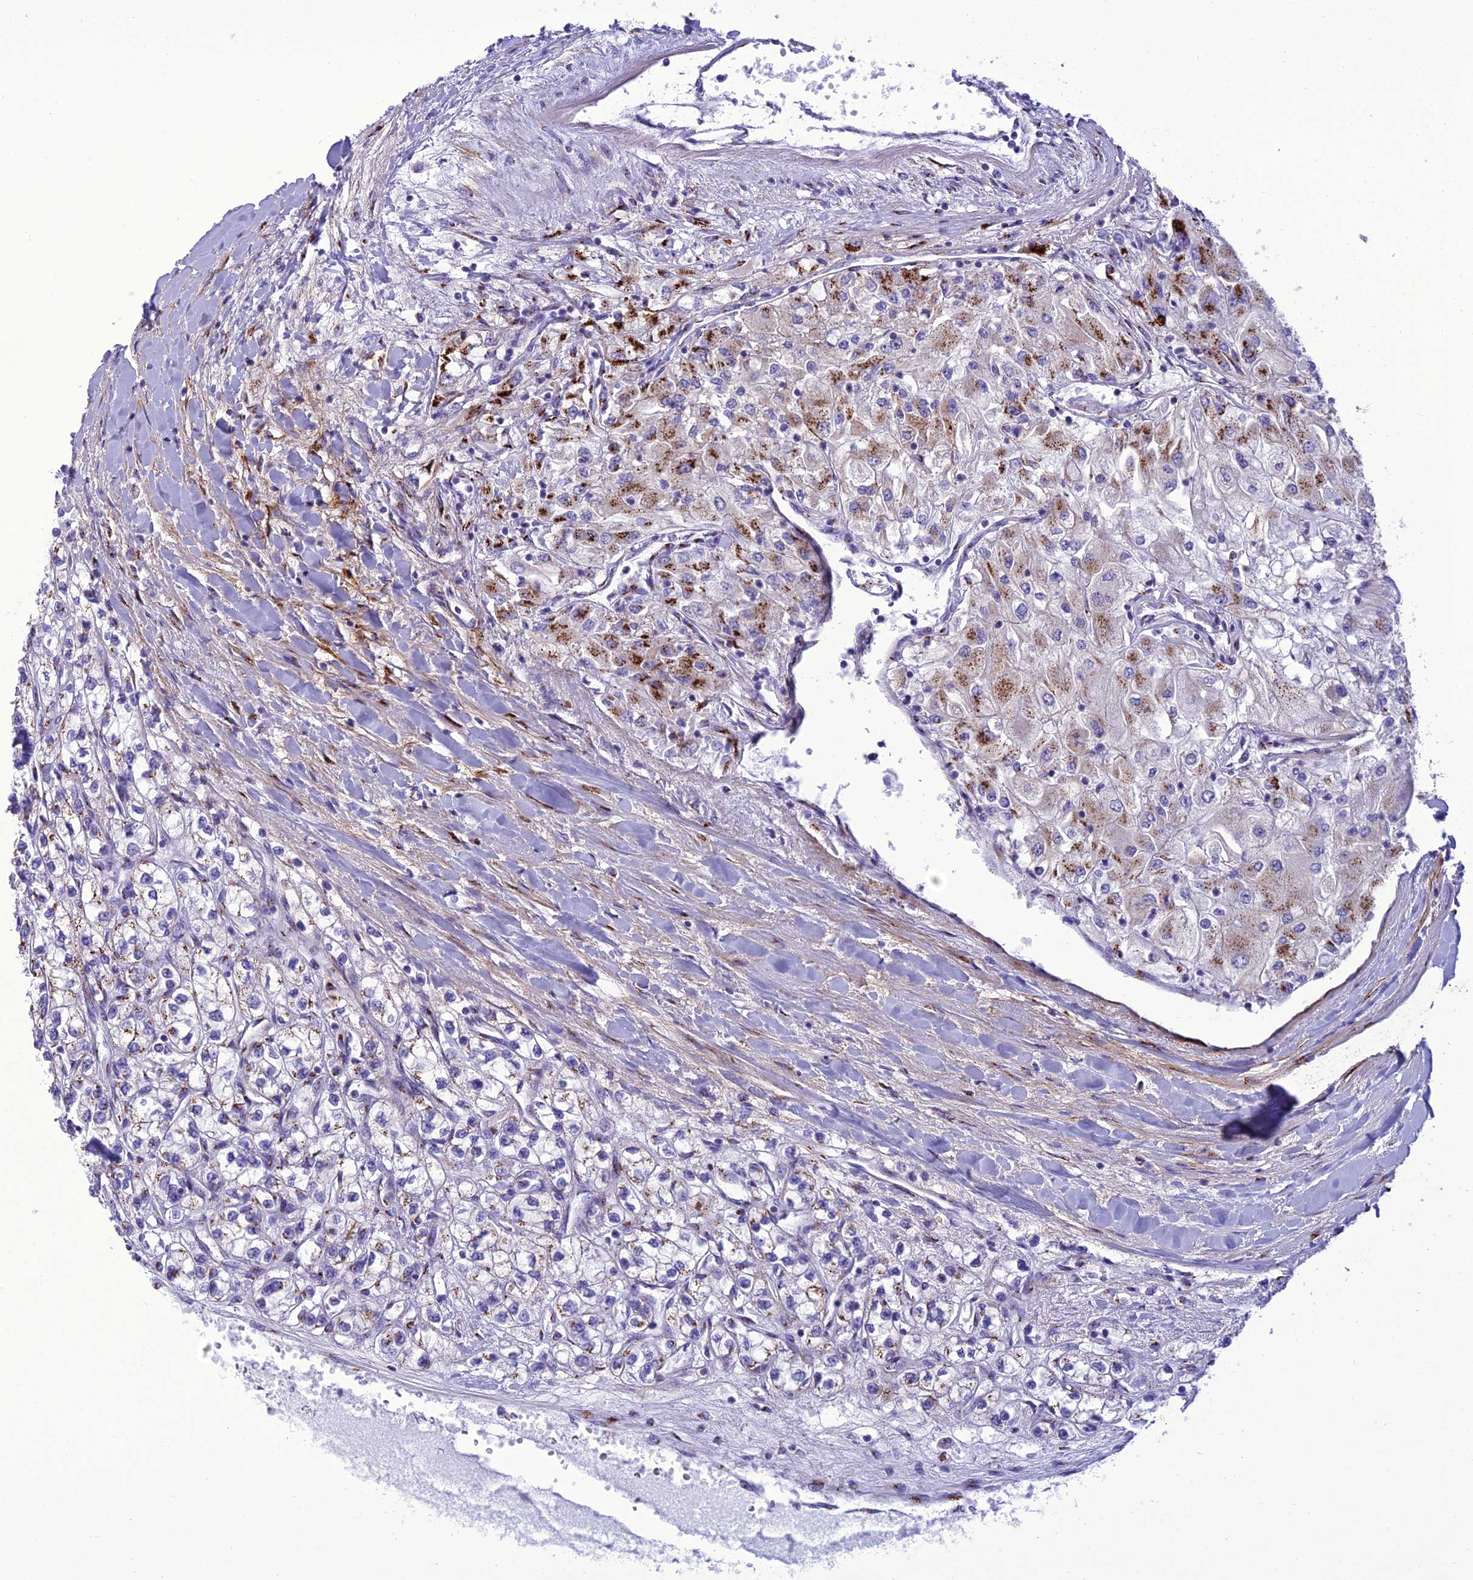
{"staining": {"intensity": "moderate", "quantity": "25%-75%", "location": "cytoplasmic/membranous"}, "tissue": "renal cancer", "cell_type": "Tumor cells", "image_type": "cancer", "snomed": [{"axis": "morphology", "description": "Adenocarcinoma, NOS"}, {"axis": "topography", "description": "Kidney"}], "caption": "Adenocarcinoma (renal) was stained to show a protein in brown. There is medium levels of moderate cytoplasmic/membranous expression in approximately 25%-75% of tumor cells. (DAB (3,3'-diaminobenzidine) IHC with brightfield microscopy, high magnification).", "gene": "GOLM2", "patient": {"sex": "male", "age": 80}}